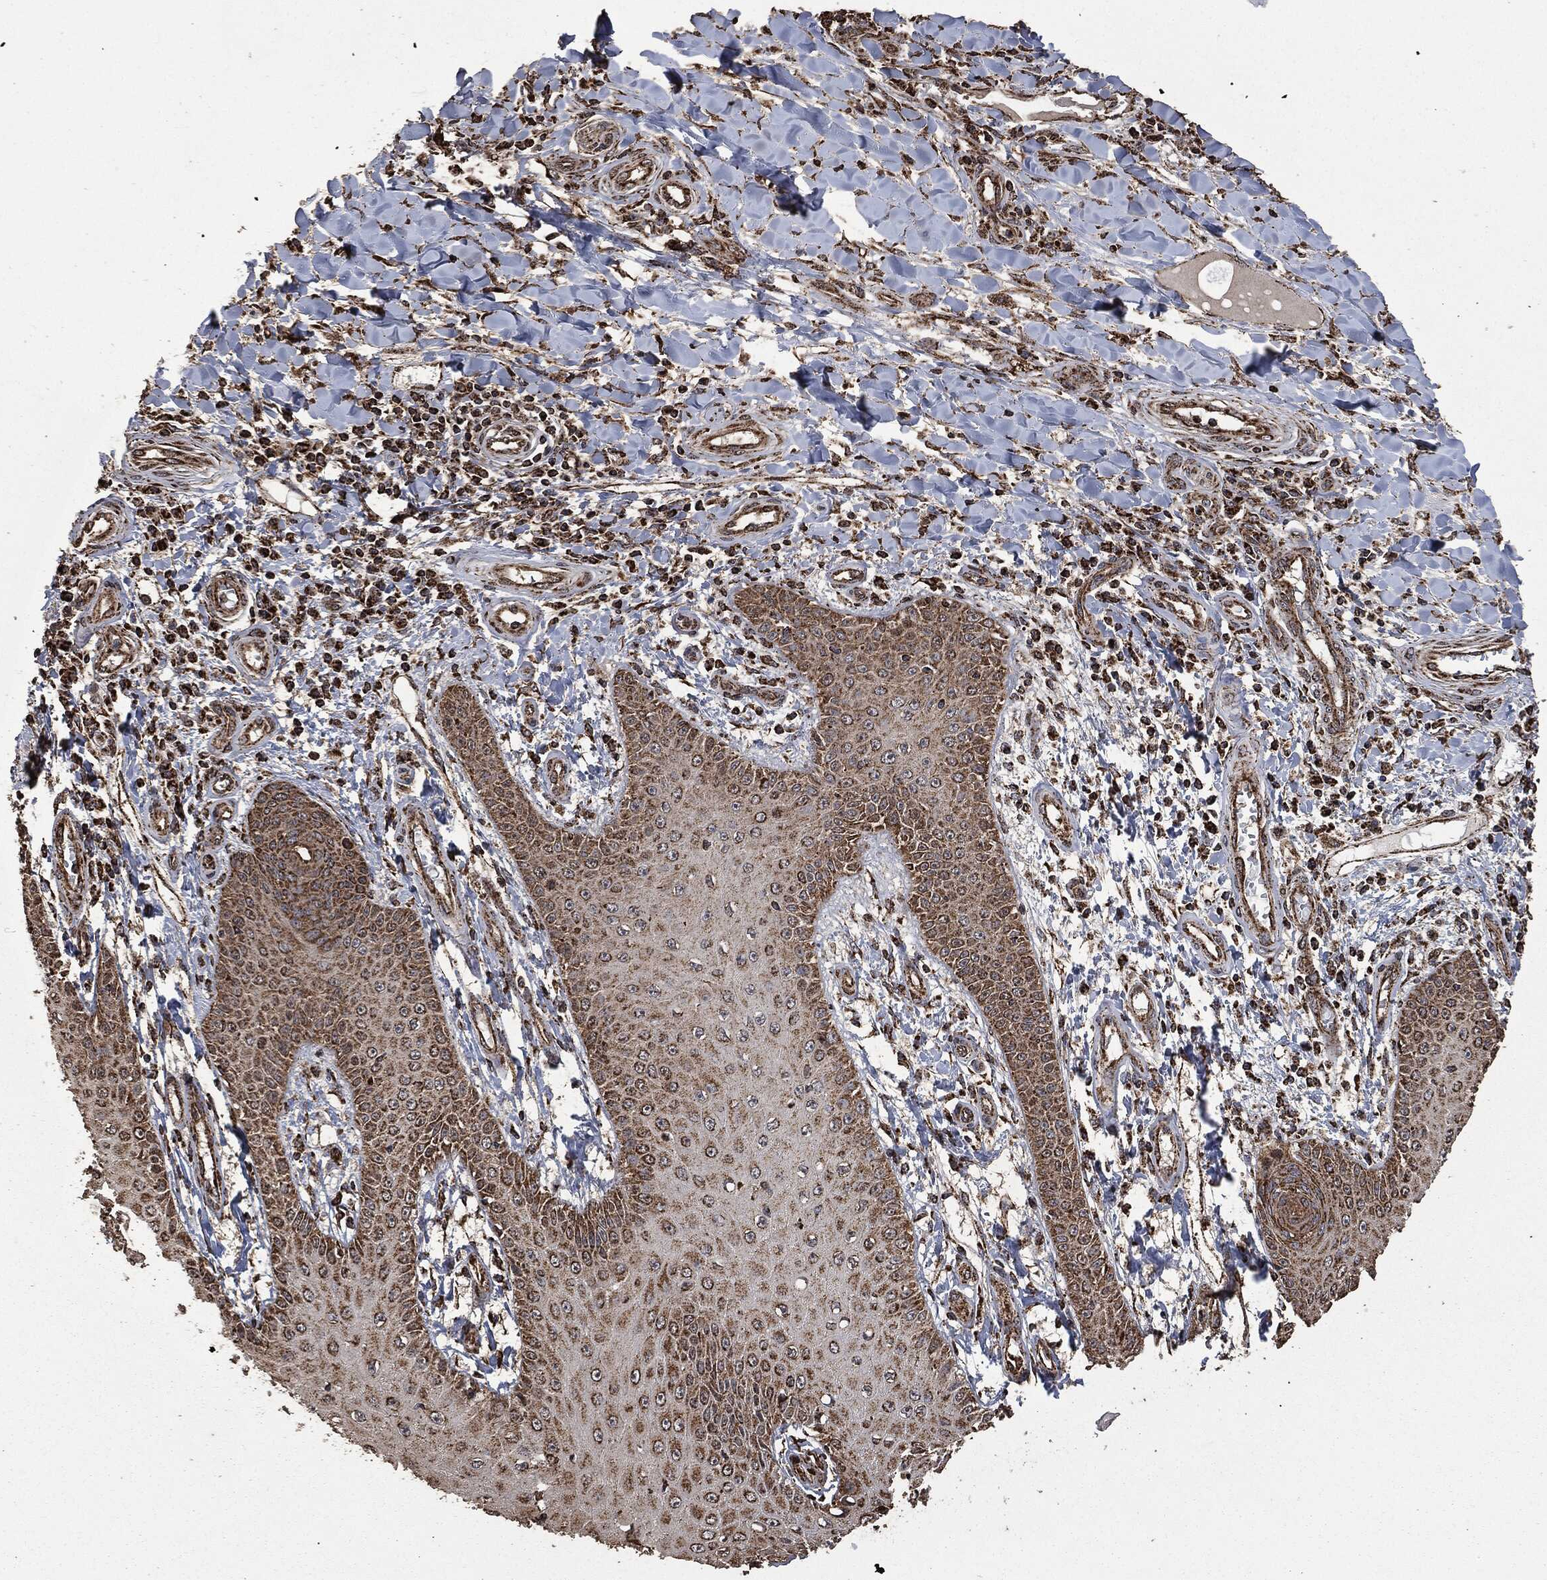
{"staining": {"intensity": "strong", "quantity": ">75%", "location": "cytoplasmic/membranous"}, "tissue": "skin cancer", "cell_type": "Tumor cells", "image_type": "cancer", "snomed": [{"axis": "morphology", "description": "Inflammation, NOS"}, {"axis": "morphology", "description": "Squamous cell carcinoma, NOS"}, {"axis": "topography", "description": "Skin"}], "caption": "The image exhibits a brown stain indicating the presence of a protein in the cytoplasmic/membranous of tumor cells in skin cancer (squamous cell carcinoma).", "gene": "LIG3", "patient": {"sex": "male", "age": 70}}